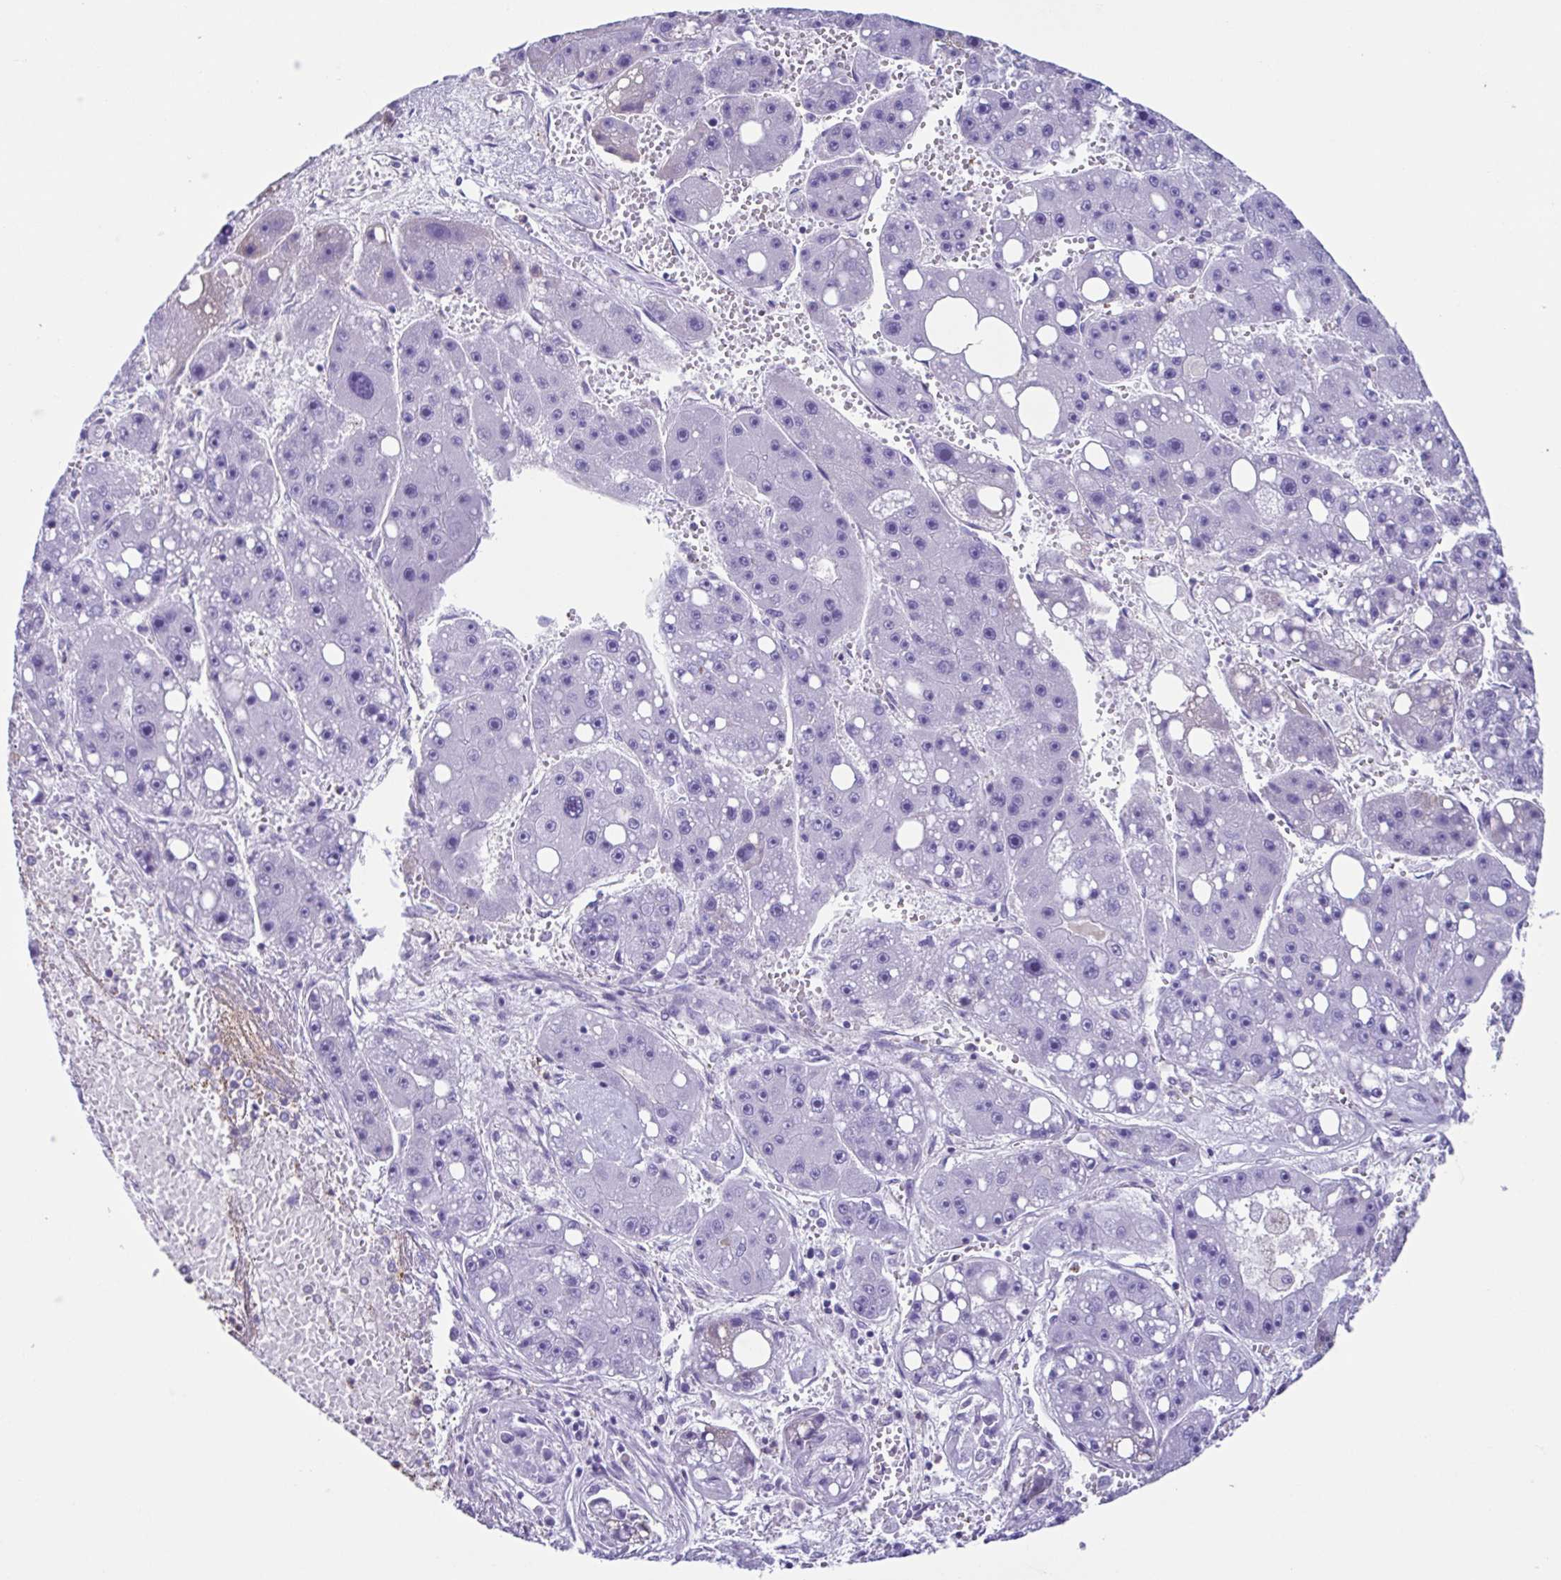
{"staining": {"intensity": "negative", "quantity": "none", "location": "none"}, "tissue": "liver cancer", "cell_type": "Tumor cells", "image_type": "cancer", "snomed": [{"axis": "morphology", "description": "Carcinoma, Hepatocellular, NOS"}, {"axis": "topography", "description": "Liver"}], "caption": "Liver cancer (hepatocellular carcinoma) stained for a protein using immunohistochemistry (IHC) displays no positivity tumor cells.", "gene": "CYP11B1", "patient": {"sex": "female", "age": 61}}